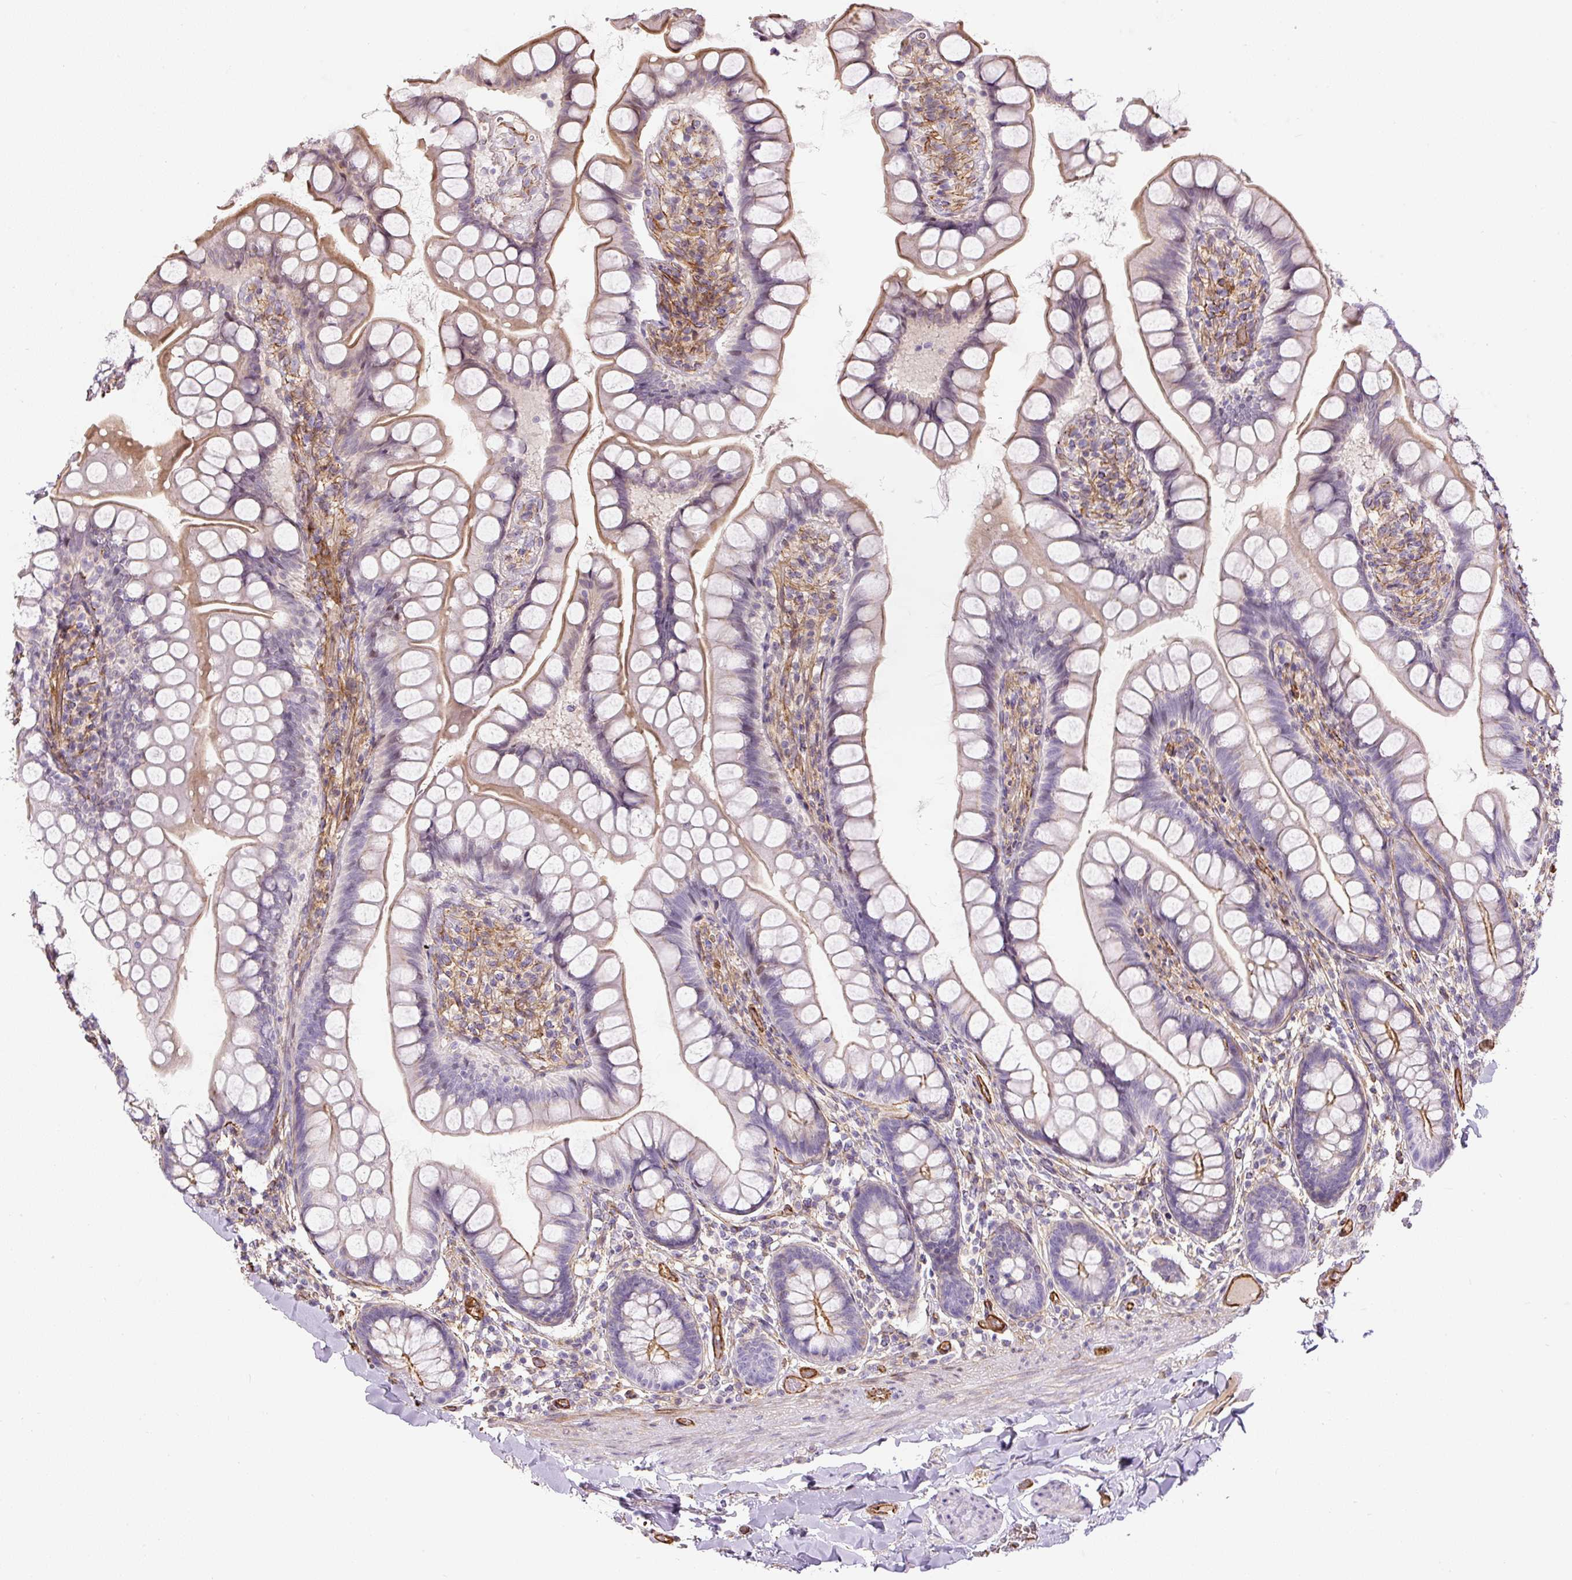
{"staining": {"intensity": "moderate", "quantity": ">75%", "location": "cytoplasmic/membranous"}, "tissue": "small intestine", "cell_type": "Glandular cells", "image_type": "normal", "snomed": [{"axis": "morphology", "description": "Normal tissue, NOS"}, {"axis": "topography", "description": "Small intestine"}], "caption": "Immunohistochemical staining of normal human small intestine demonstrates moderate cytoplasmic/membranous protein staining in approximately >75% of glandular cells. The staining was performed using DAB to visualize the protein expression in brown, while the nuclei were stained in blue with hematoxylin (Magnification: 20x).", "gene": "B3GALT5", "patient": {"sex": "male", "age": 70}}